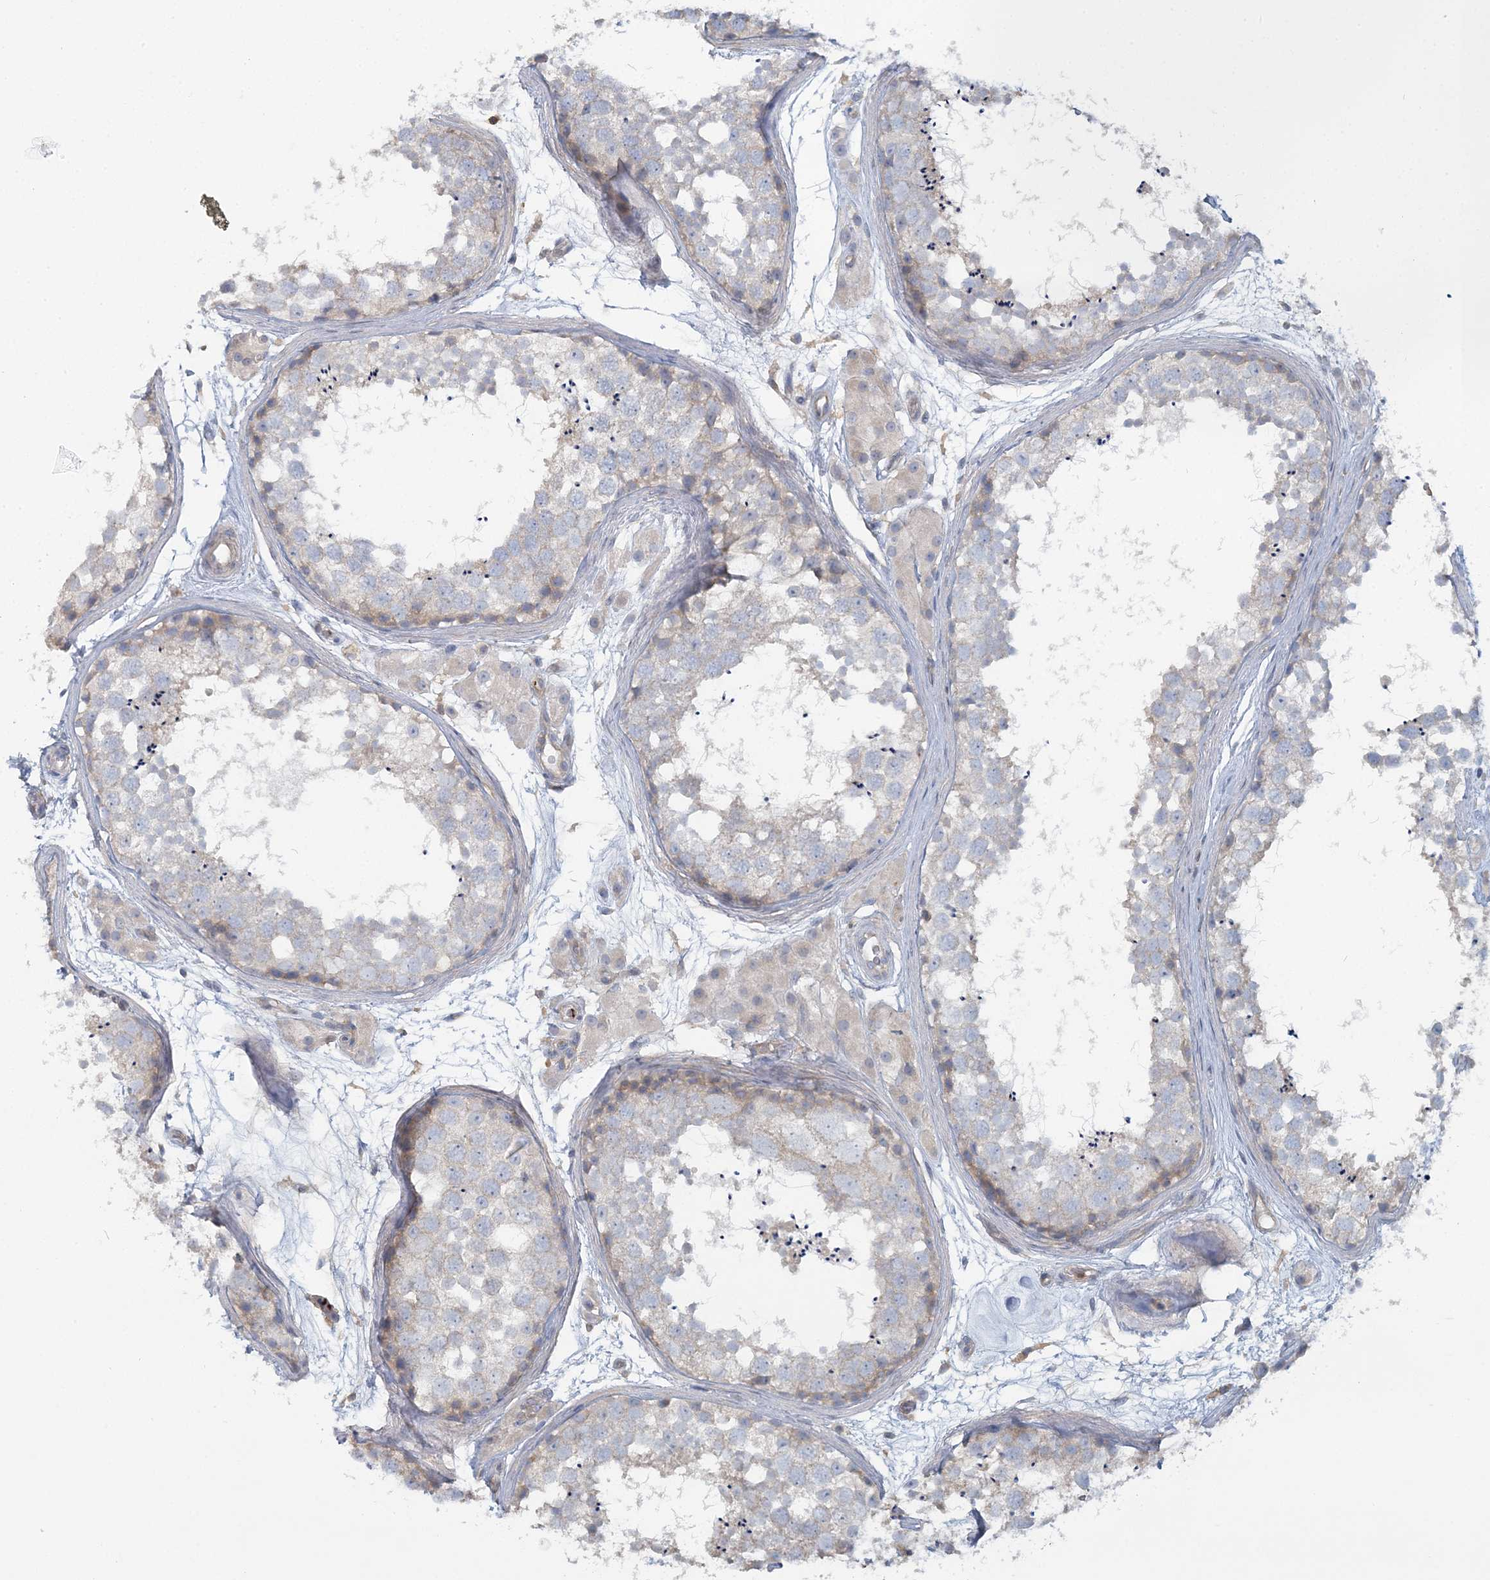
{"staining": {"intensity": "negative", "quantity": "none", "location": "none"}, "tissue": "testis", "cell_type": "Cells in seminiferous ducts", "image_type": "normal", "snomed": [{"axis": "morphology", "description": "Normal tissue, NOS"}, {"axis": "topography", "description": "Testis"}], "caption": "Immunohistochemistry (IHC) photomicrograph of normal testis: human testis stained with DAB (3,3'-diaminobenzidine) displays no significant protein staining in cells in seminiferous ducts.", "gene": "CUEDC2", "patient": {"sex": "male", "age": 56}}